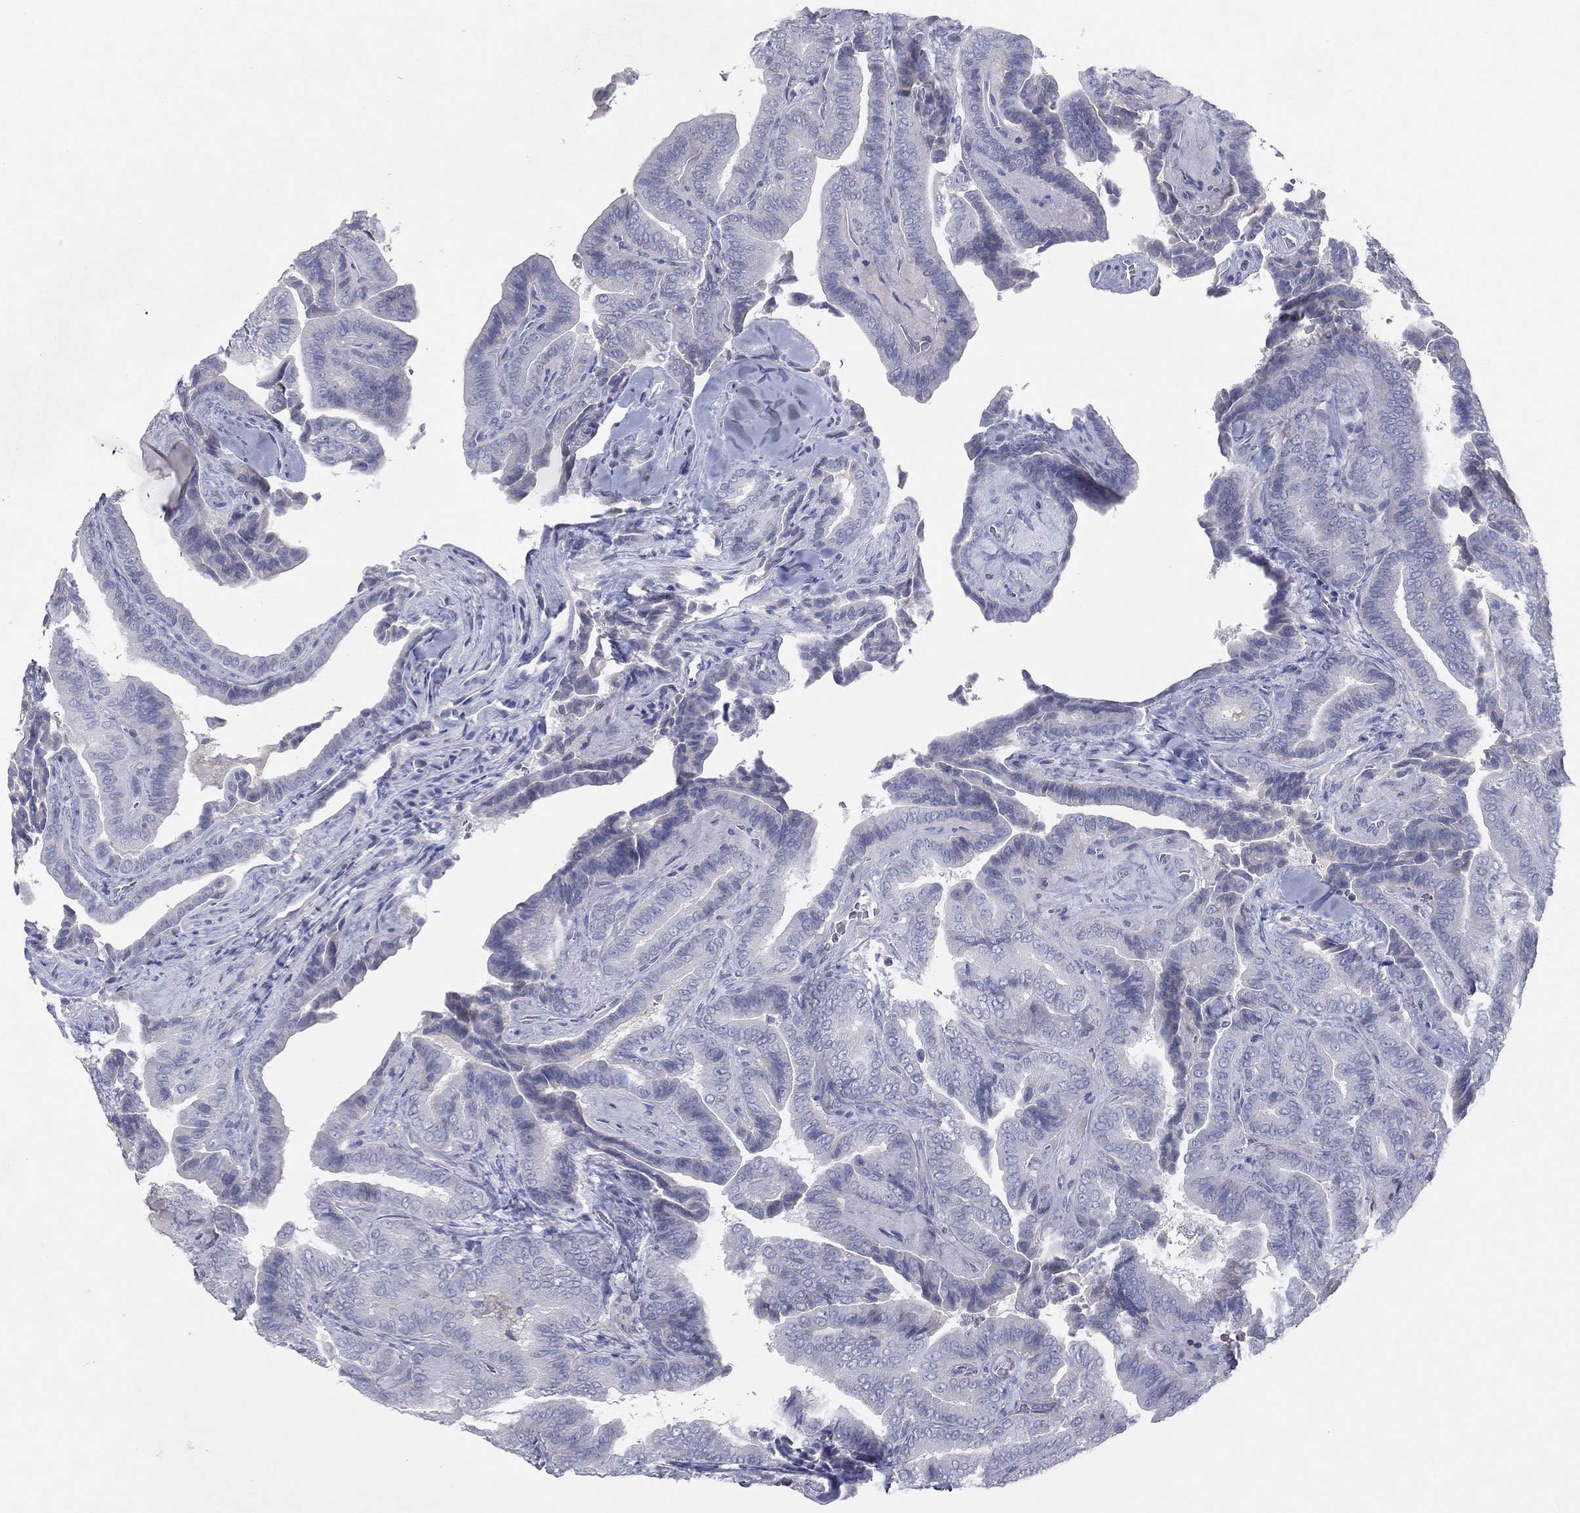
{"staining": {"intensity": "negative", "quantity": "none", "location": "none"}, "tissue": "thyroid cancer", "cell_type": "Tumor cells", "image_type": "cancer", "snomed": [{"axis": "morphology", "description": "Papillary adenocarcinoma, NOS"}, {"axis": "topography", "description": "Thyroid gland"}], "caption": "There is no significant expression in tumor cells of papillary adenocarcinoma (thyroid).", "gene": "CPT1B", "patient": {"sex": "male", "age": 61}}